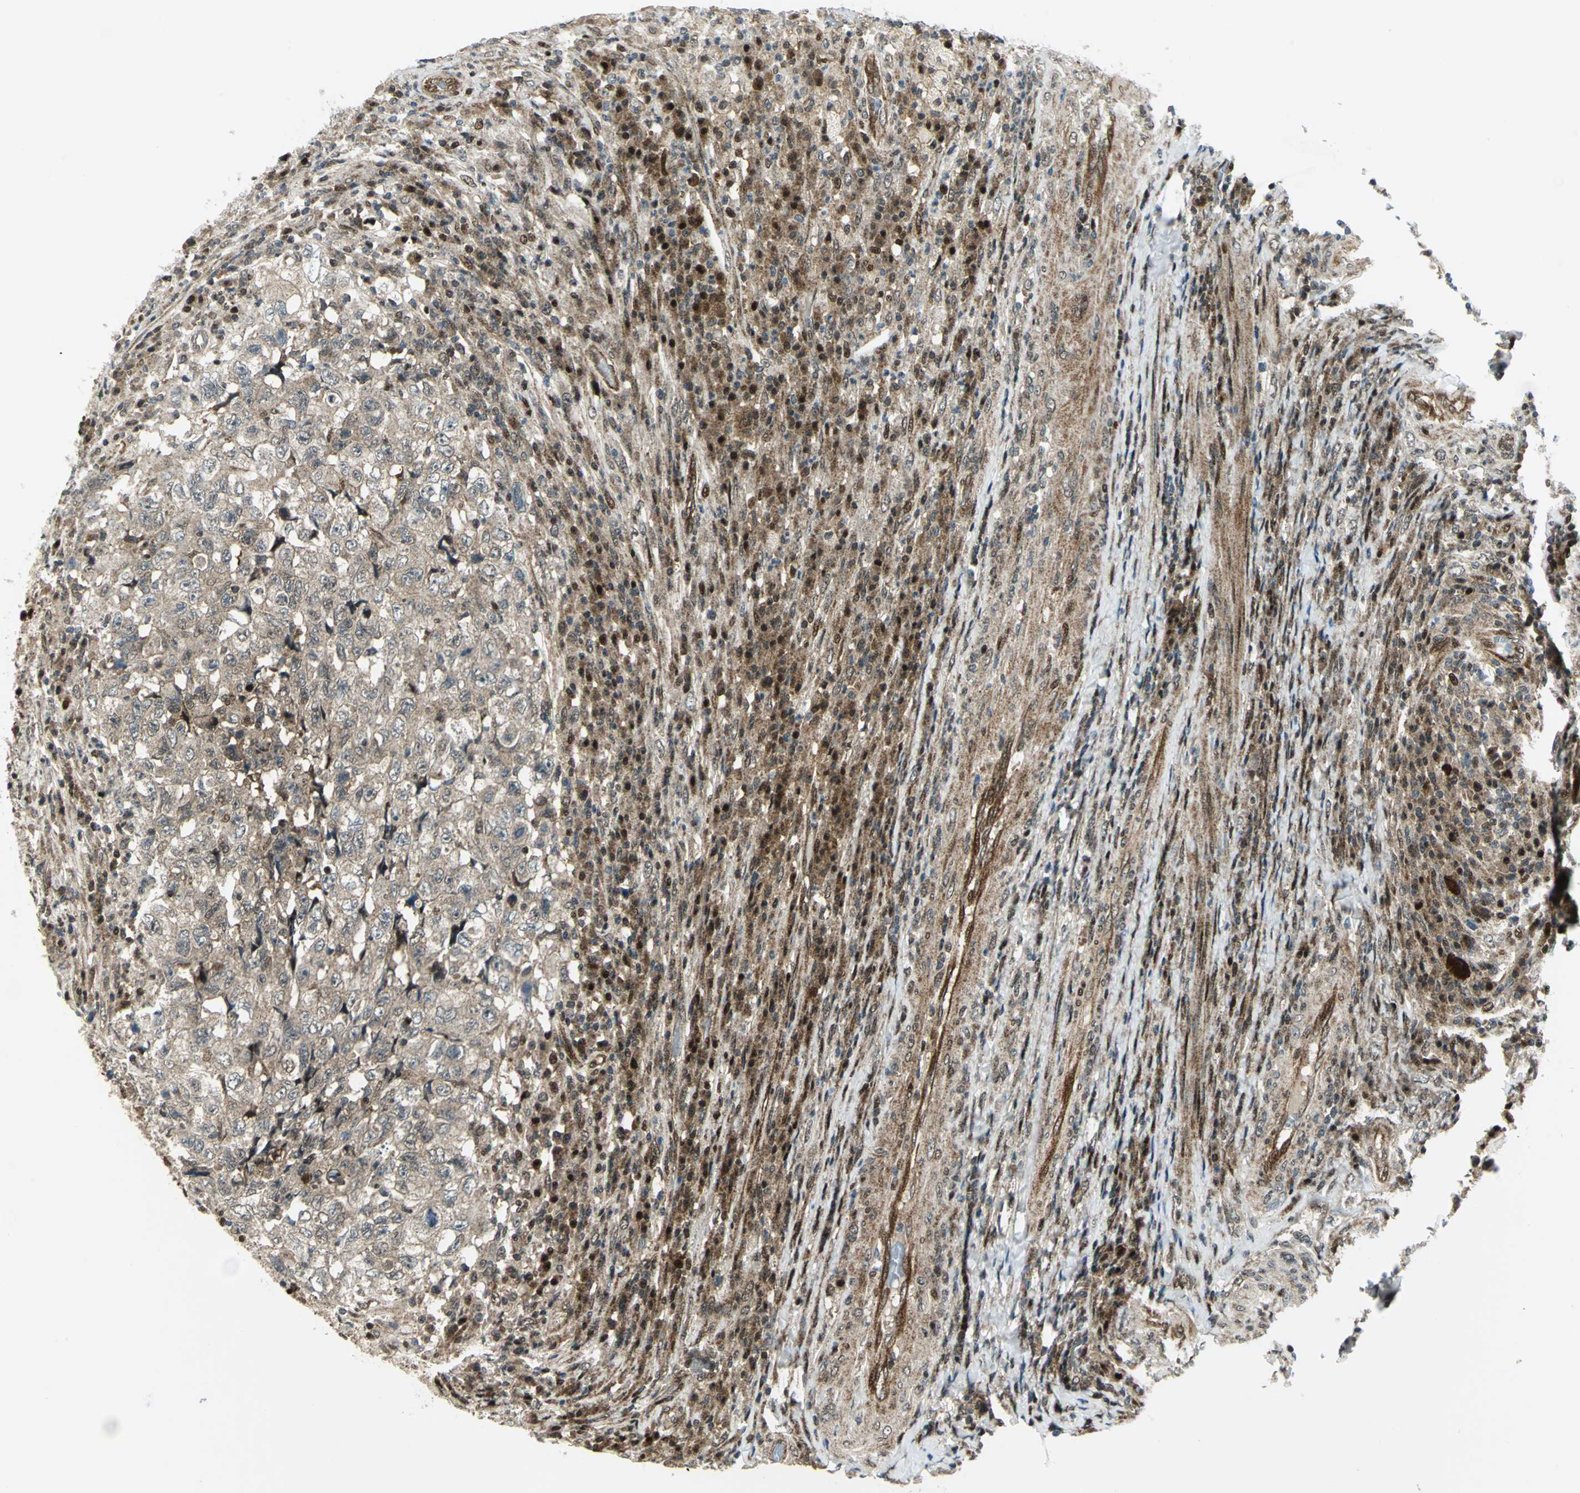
{"staining": {"intensity": "moderate", "quantity": ">75%", "location": "cytoplasmic/membranous,nuclear"}, "tissue": "testis cancer", "cell_type": "Tumor cells", "image_type": "cancer", "snomed": [{"axis": "morphology", "description": "Necrosis, NOS"}, {"axis": "morphology", "description": "Carcinoma, Embryonal, NOS"}, {"axis": "topography", "description": "Testis"}], "caption": "Testis cancer was stained to show a protein in brown. There is medium levels of moderate cytoplasmic/membranous and nuclear positivity in about >75% of tumor cells.", "gene": "COPS5", "patient": {"sex": "male", "age": 19}}